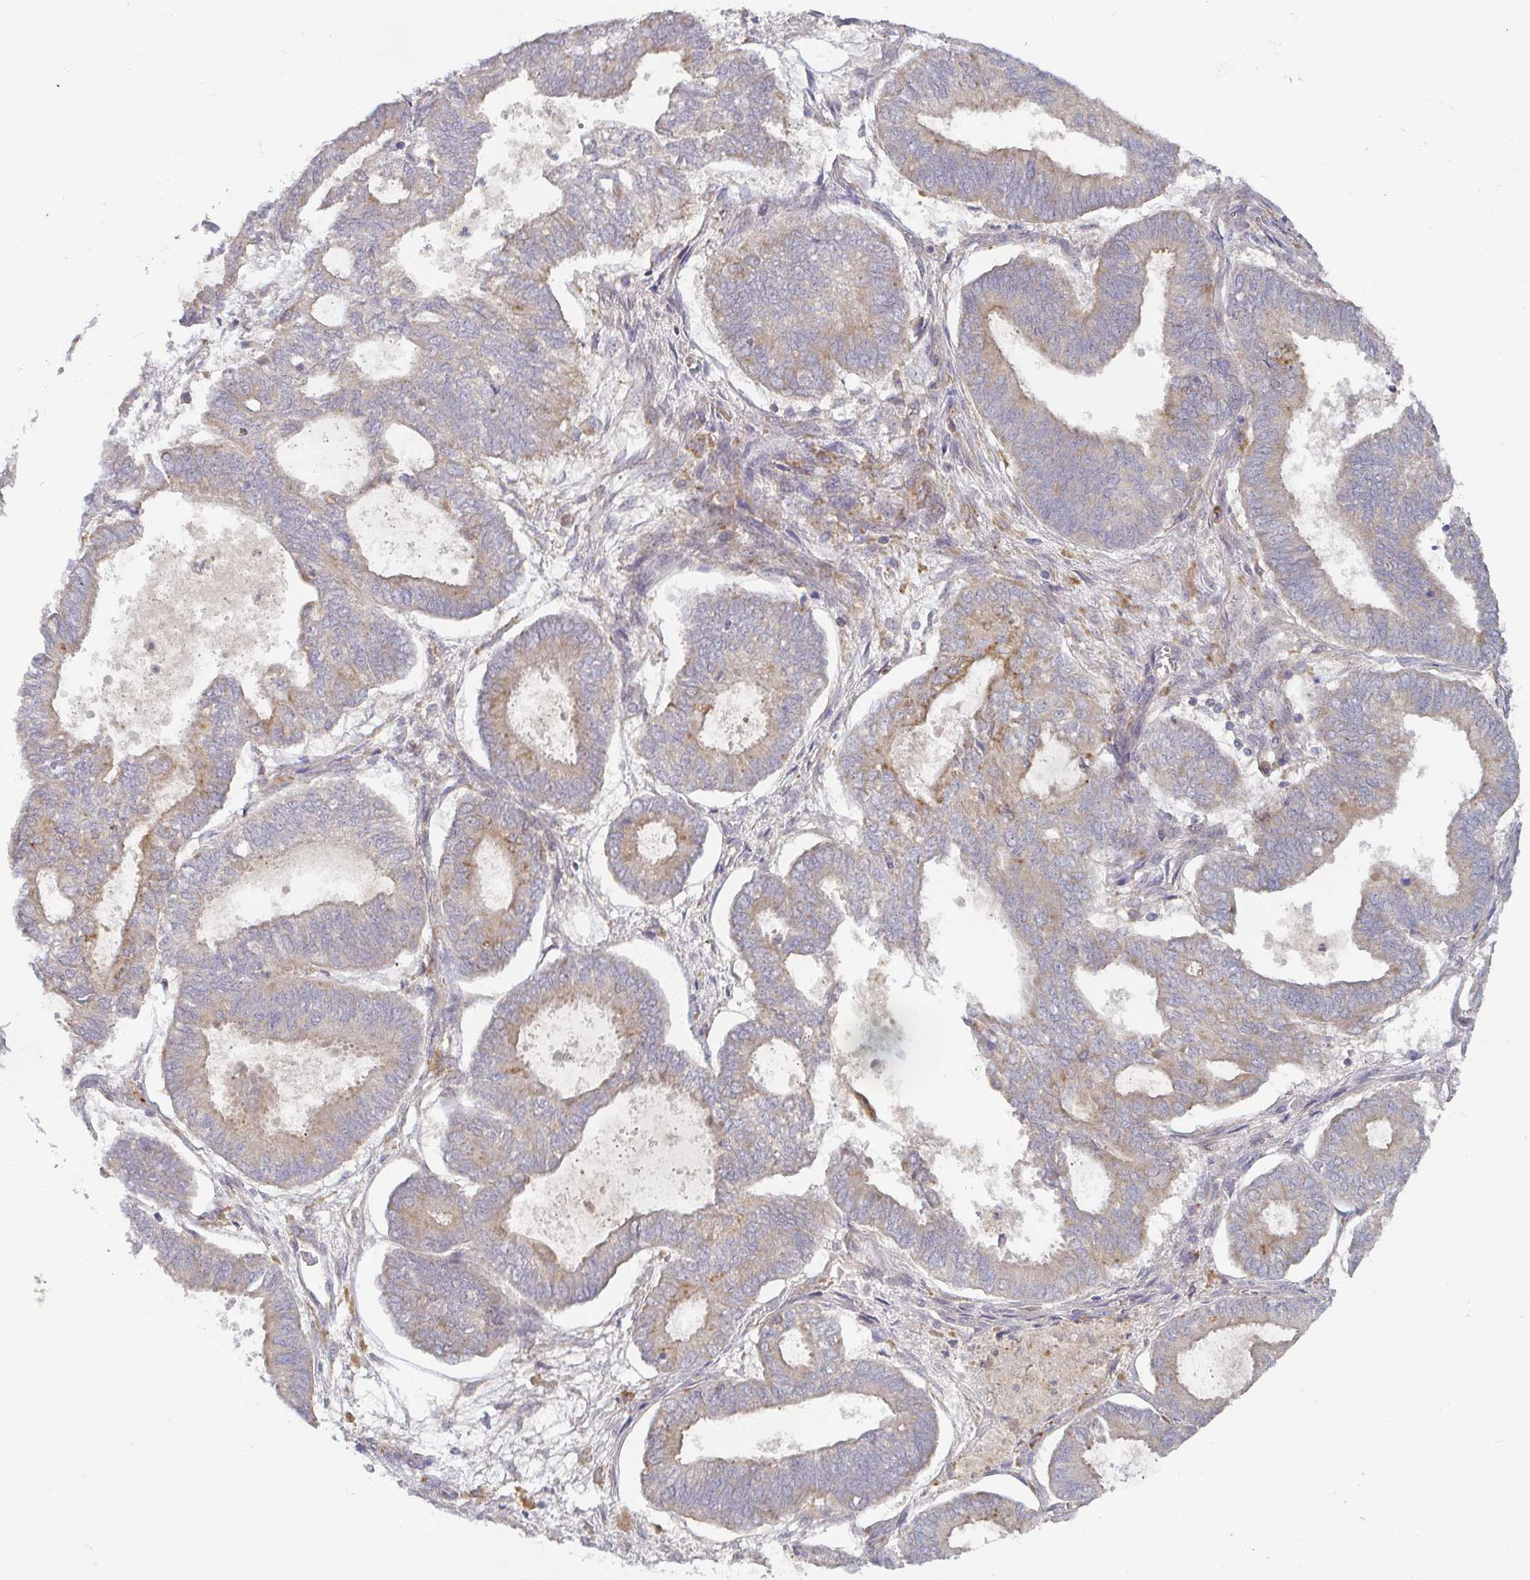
{"staining": {"intensity": "weak", "quantity": "<25%", "location": "cytoplasmic/membranous"}, "tissue": "ovarian cancer", "cell_type": "Tumor cells", "image_type": "cancer", "snomed": [{"axis": "morphology", "description": "Carcinoma, endometroid"}, {"axis": "topography", "description": "Ovary"}], "caption": "Micrograph shows no significant protein positivity in tumor cells of ovarian cancer. The staining is performed using DAB brown chromogen with nuclei counter-stained in using hematoxylin.", "gene": "CDH18", "patient": {"sex": "female", "age": 64}}